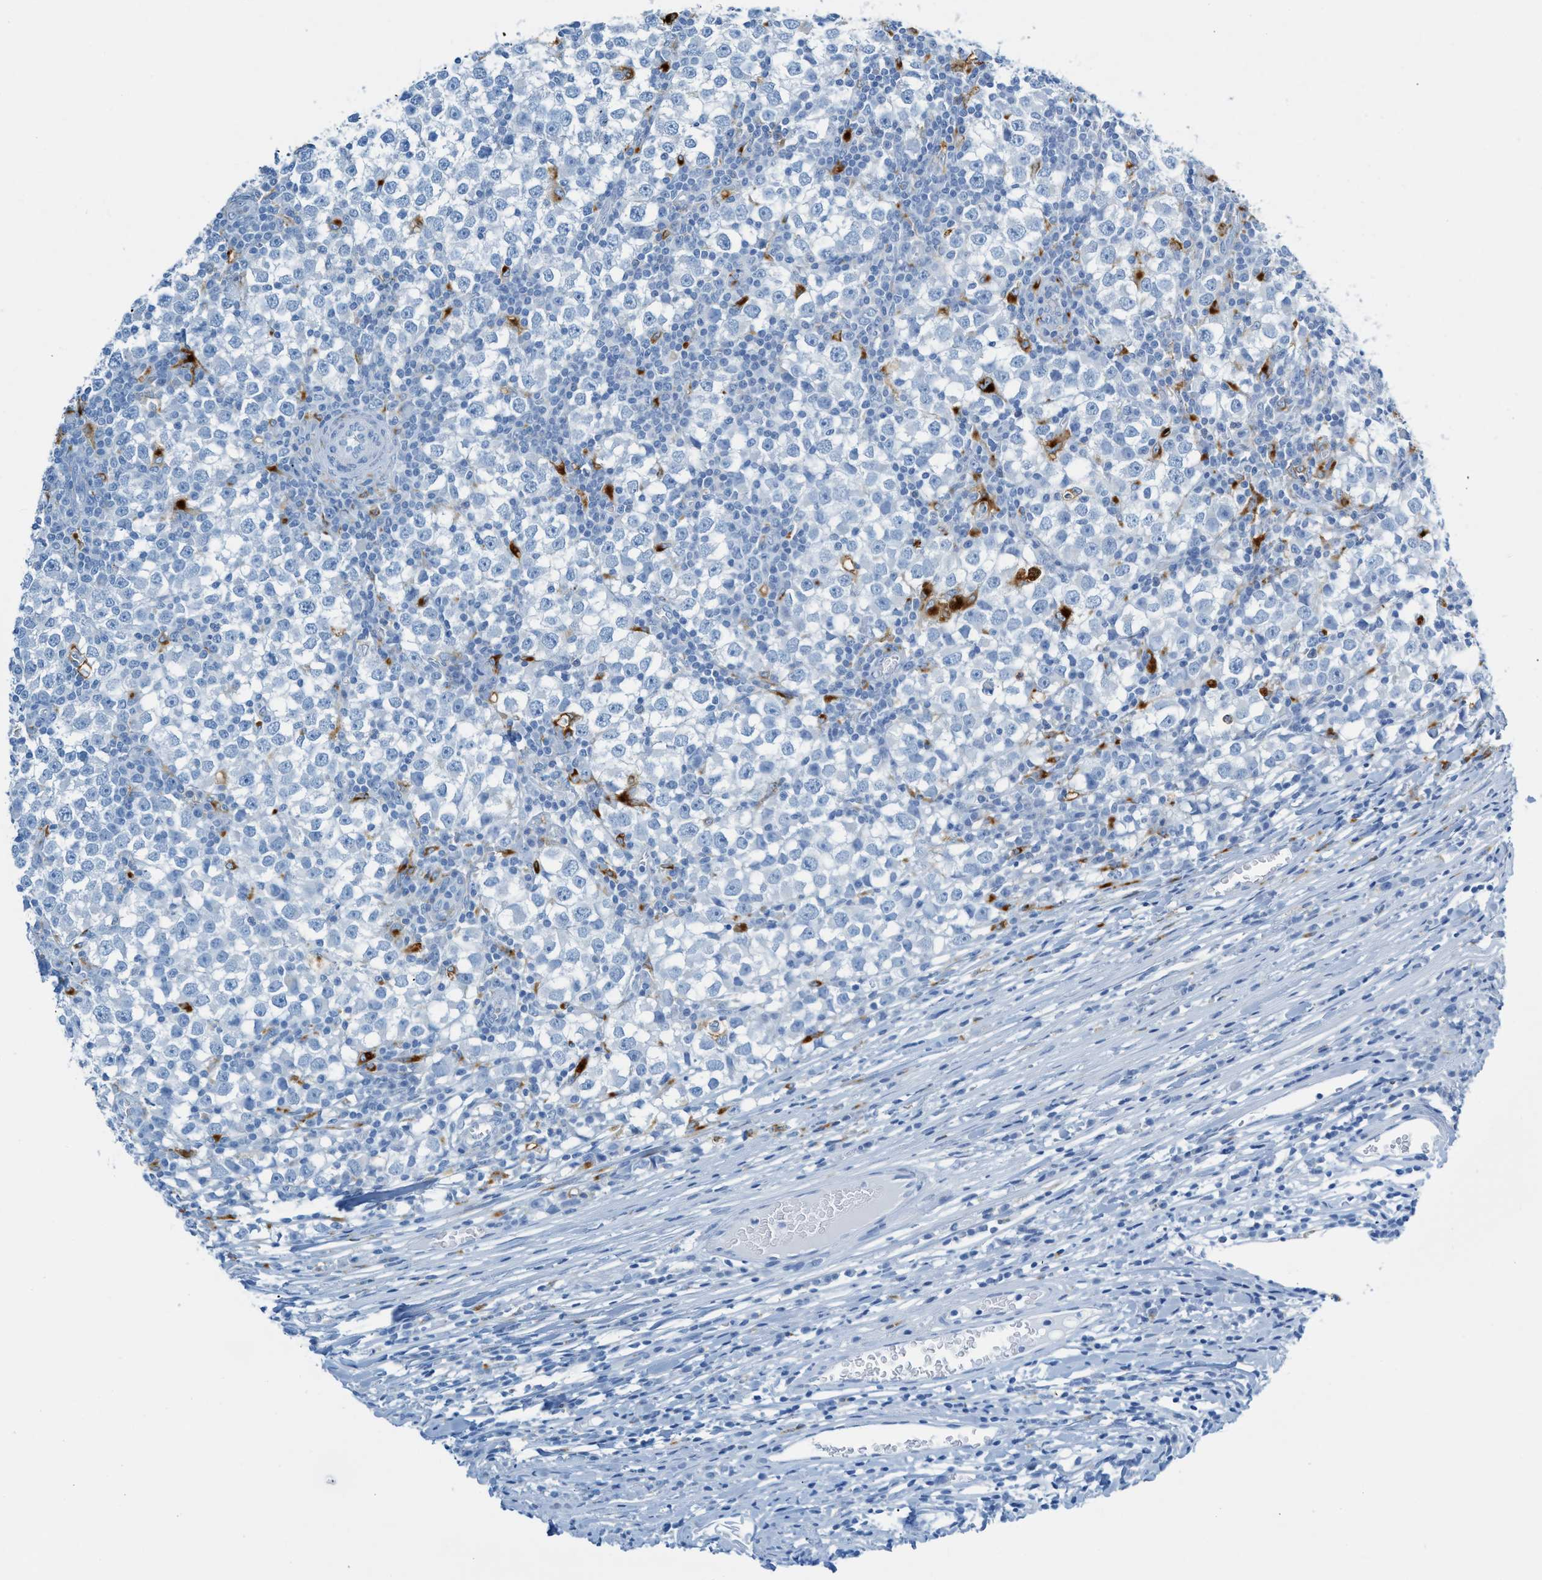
{"staining": {"intensity": "negative", "quantity": "none", "location": "none"}, "tissue": "testis cancer", "cell_type": "Tumor cells", "image_type": "cancer", "snomed": [{"axis": "morphology", "description": "Seminoma, NOS"}, {"axis": "topography", "description": "Testis"}], "caption": "IHC micrograph of testis cancer (seminoma) stained for a protein (brown), which displays no staining in tumor cells. Nuclei are stained in blue.", "gene": "C21orf62", "patient": {"sex": "male", "age": 65}}